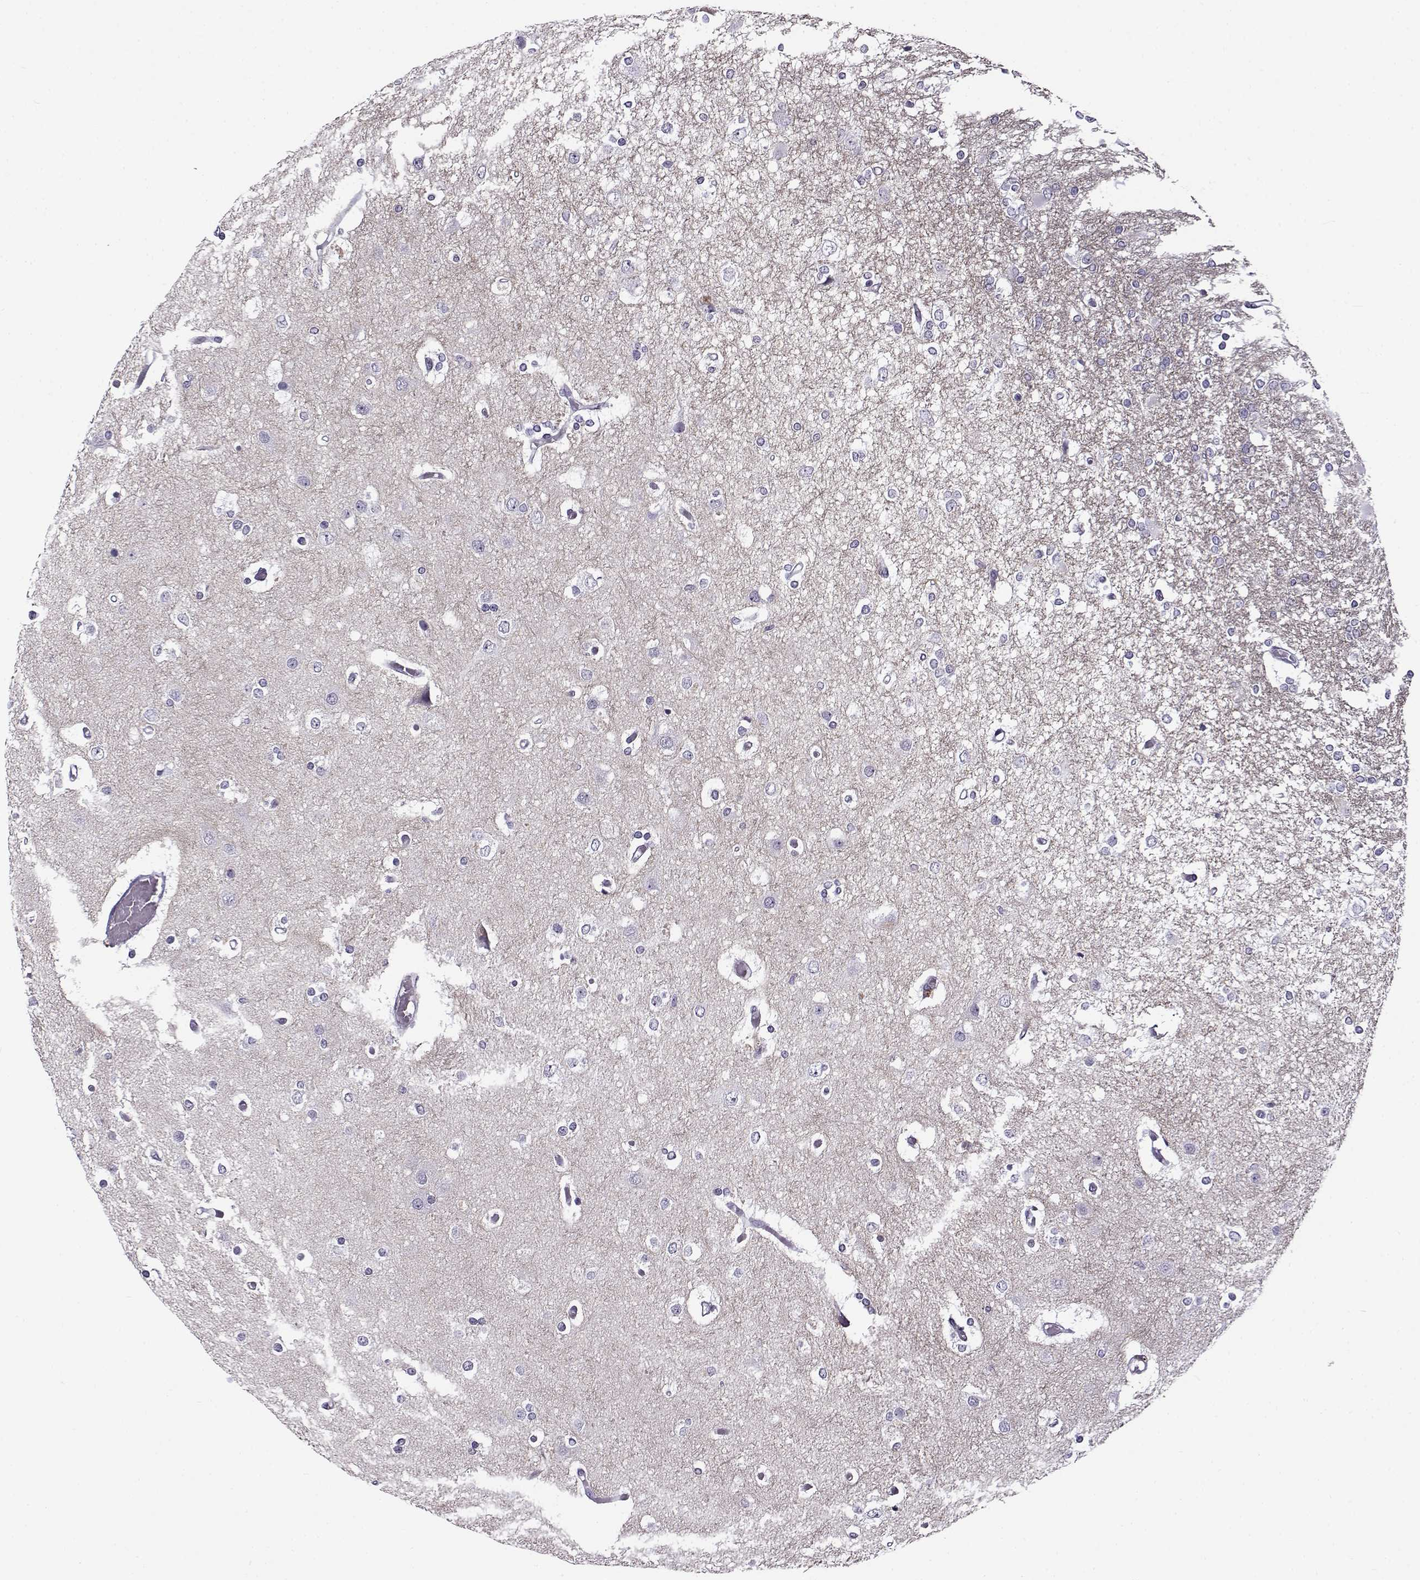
{"staining": {"intensity": "negative", "quantity": "none", "location": "none"}, "tissue": "glioma", "cell_type": "Tumor cells", "image_type": "cancer", "snomed": [{"axis": "morphology", "description": "Glioma, malignant, High grade"}, {"axis": "topography", "description": "Cerebral cortex"}], "caption": "DAB (3,3'-diaminobenzidine) immunohistochemical staining of glioma demonstrates no significant positivity in tumor cells.", "gene": "BACH1", "patient": {"sex": "male", "age": 79}}